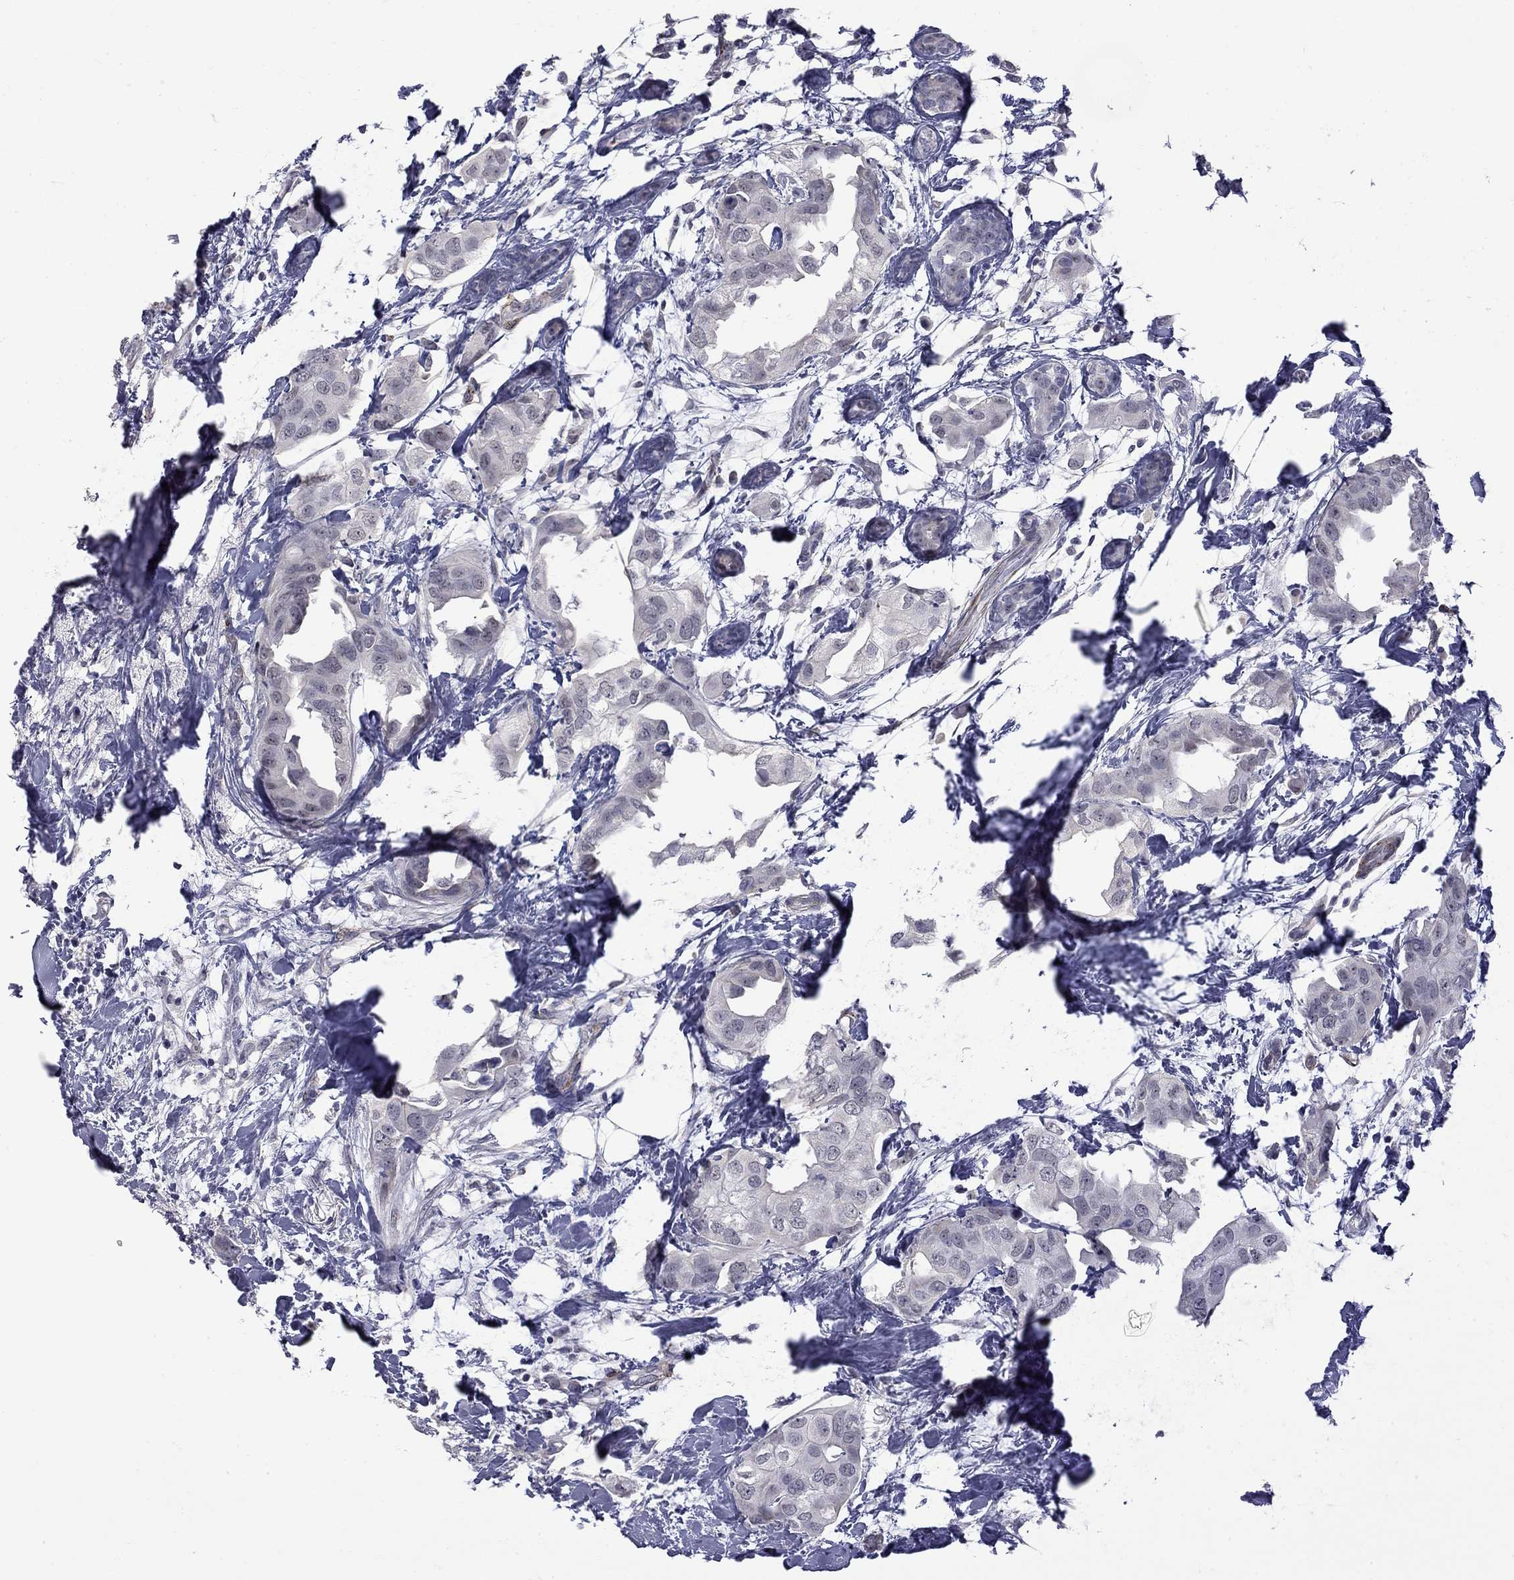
{"staining": {"intensity": "negative", "quantity": "none", "location": "none"}, "tissue": "breast cancer", "cell_type": "Tumor cells", "image_type": "cancer", "snomed": [{"axis": "morphology", "description": "Normal tissue, NOS"}, {"axis": "morphology", "description": "Duct carcinoma"}, {"axis": "topography", "description": "Breast"}], "caption": "Immunohistochemistry histopathology image of neoplastic tissue: human breast intraductal carcinoma stained with DAB shows no significant protein expression in tumor cells.", "gene": "GSG1L", "patient": {"sex": "female", "age": 40}}